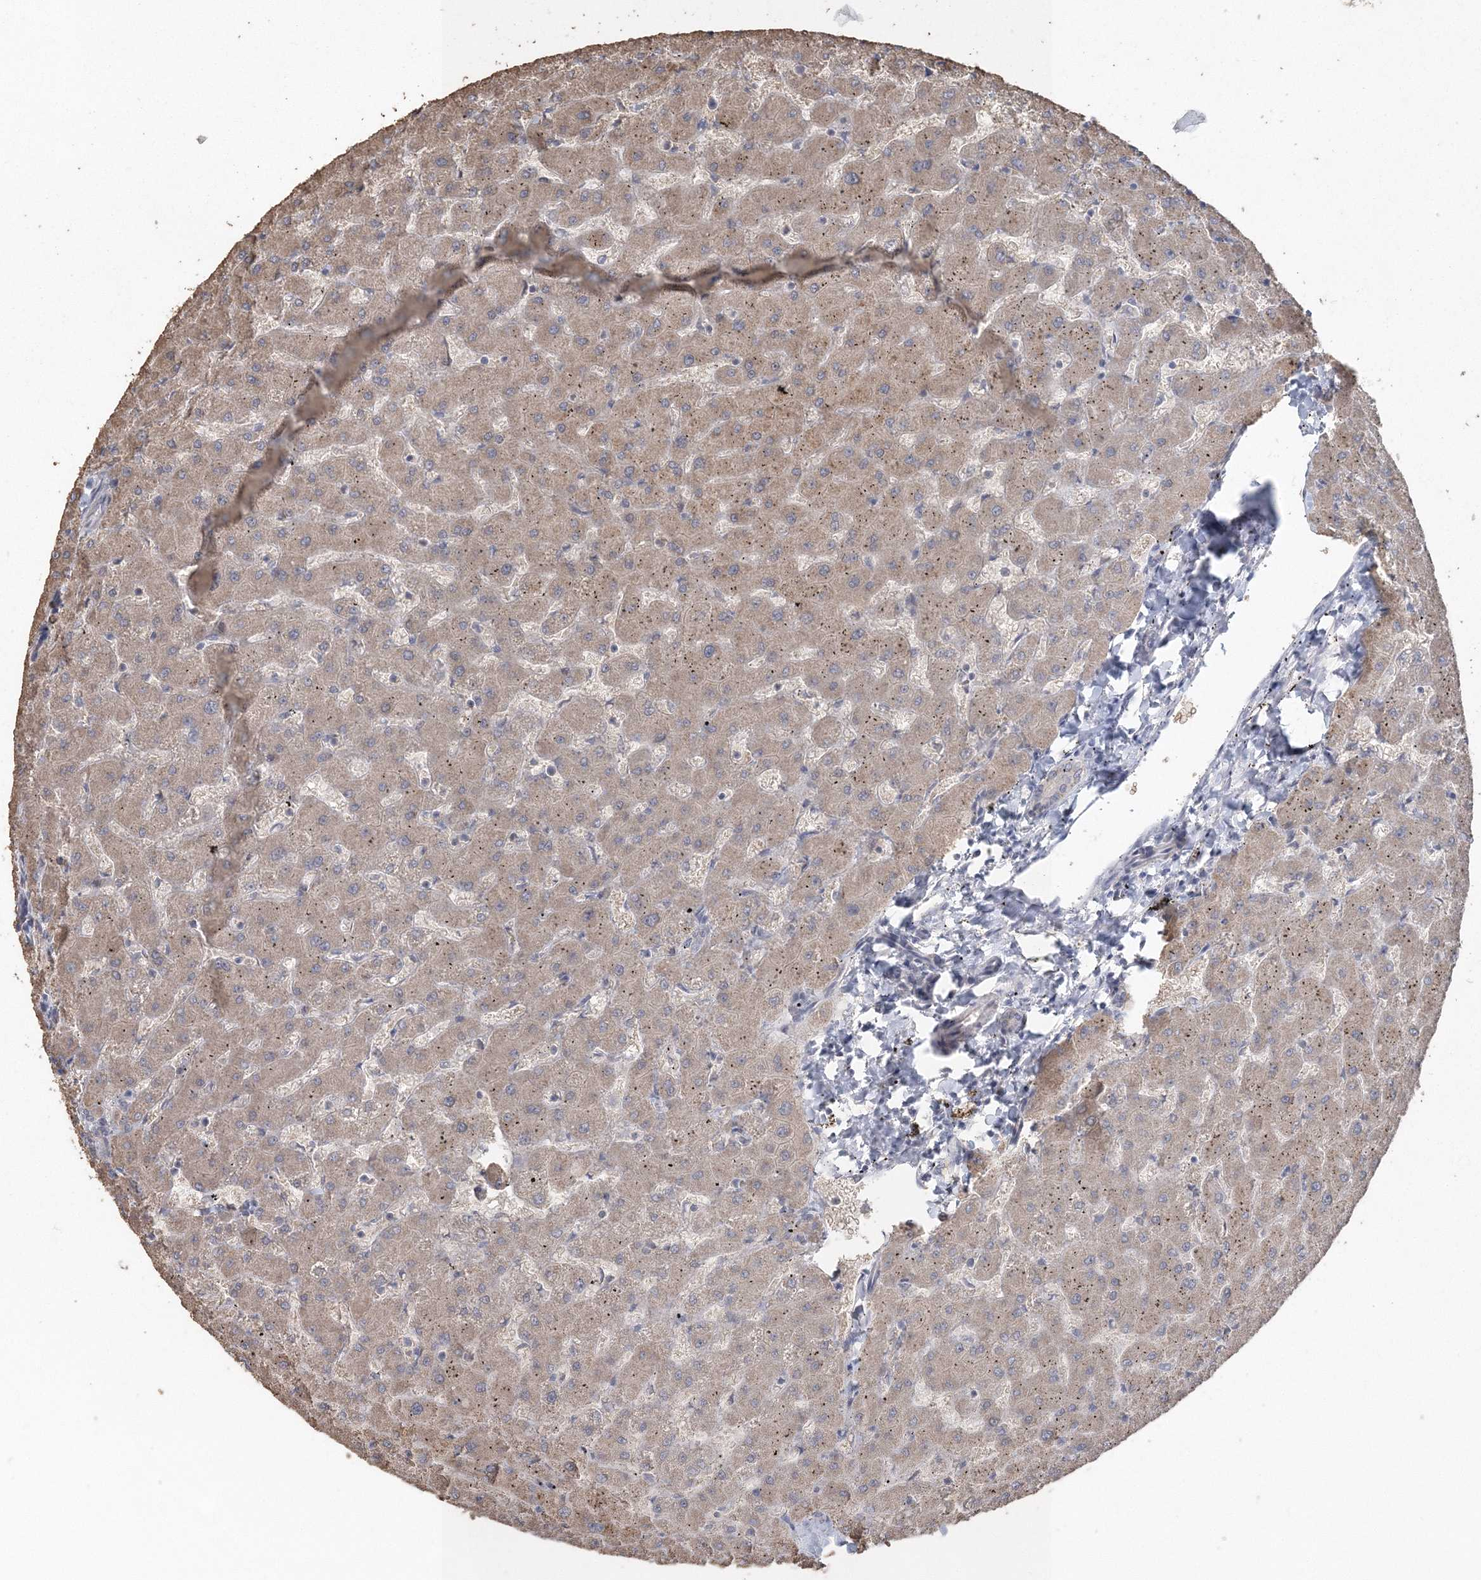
{"staining": {"intensity": "negative", "quantity": "none", "location": "none"}, "tissue": "liver", "cell_type": "Cholangiocytes", "image_type": "normal", "snomed": [{"axis": "morphology", "description": "Normal tissue, NOS"}, {"axis": "topography", "description": "Liver"}], "caption": "Immunohistochemical staining of benign liver reveals no significant staining in cholangiocytes. The staining is performed using DAB (3,3'-diaminobenzidine) brown chromogen with nuclei counter-stained in using hematoxylin.", "gene": "UIMC1", "patient": {"sex": "female", "age": 63}}